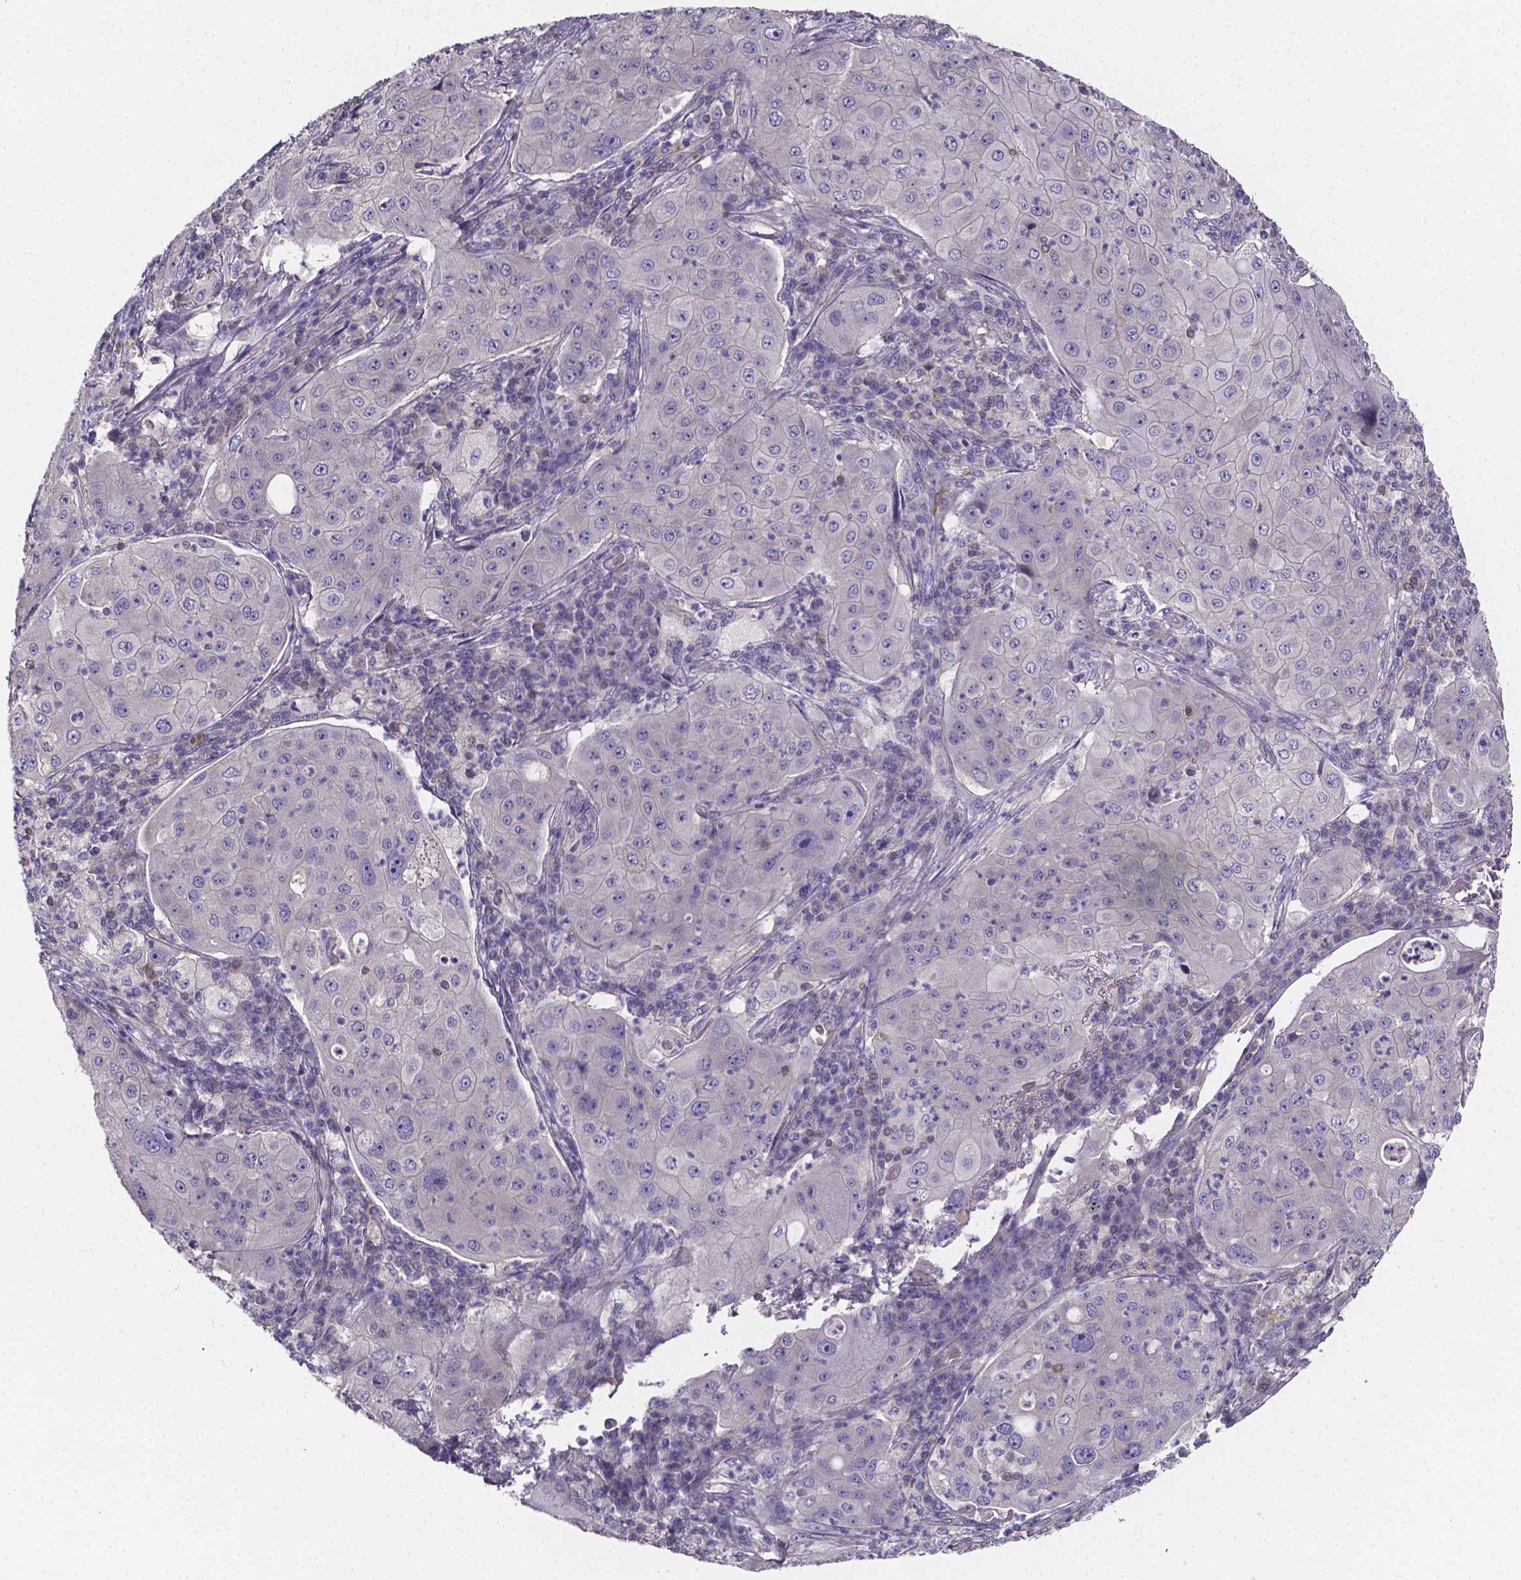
{"staining": {"intensity": "negative", "quantity": "none", "location": "none"}, "tissue": "lung cancer", "cell_type": "Tumor cells", "image_type": "cancer", "snomed": [{"axis": "morphology", "description": "Squamous cell carcinoma, NOS"}, {"axis": "topography", "description": "Lung"}], "caption": "This is a image of IHC staining of lung squamous cell carcinoma, which shows no positivity in tumor cells.", "gene": "THEMIS", "patient": {"sex": "female", "age": 59}}